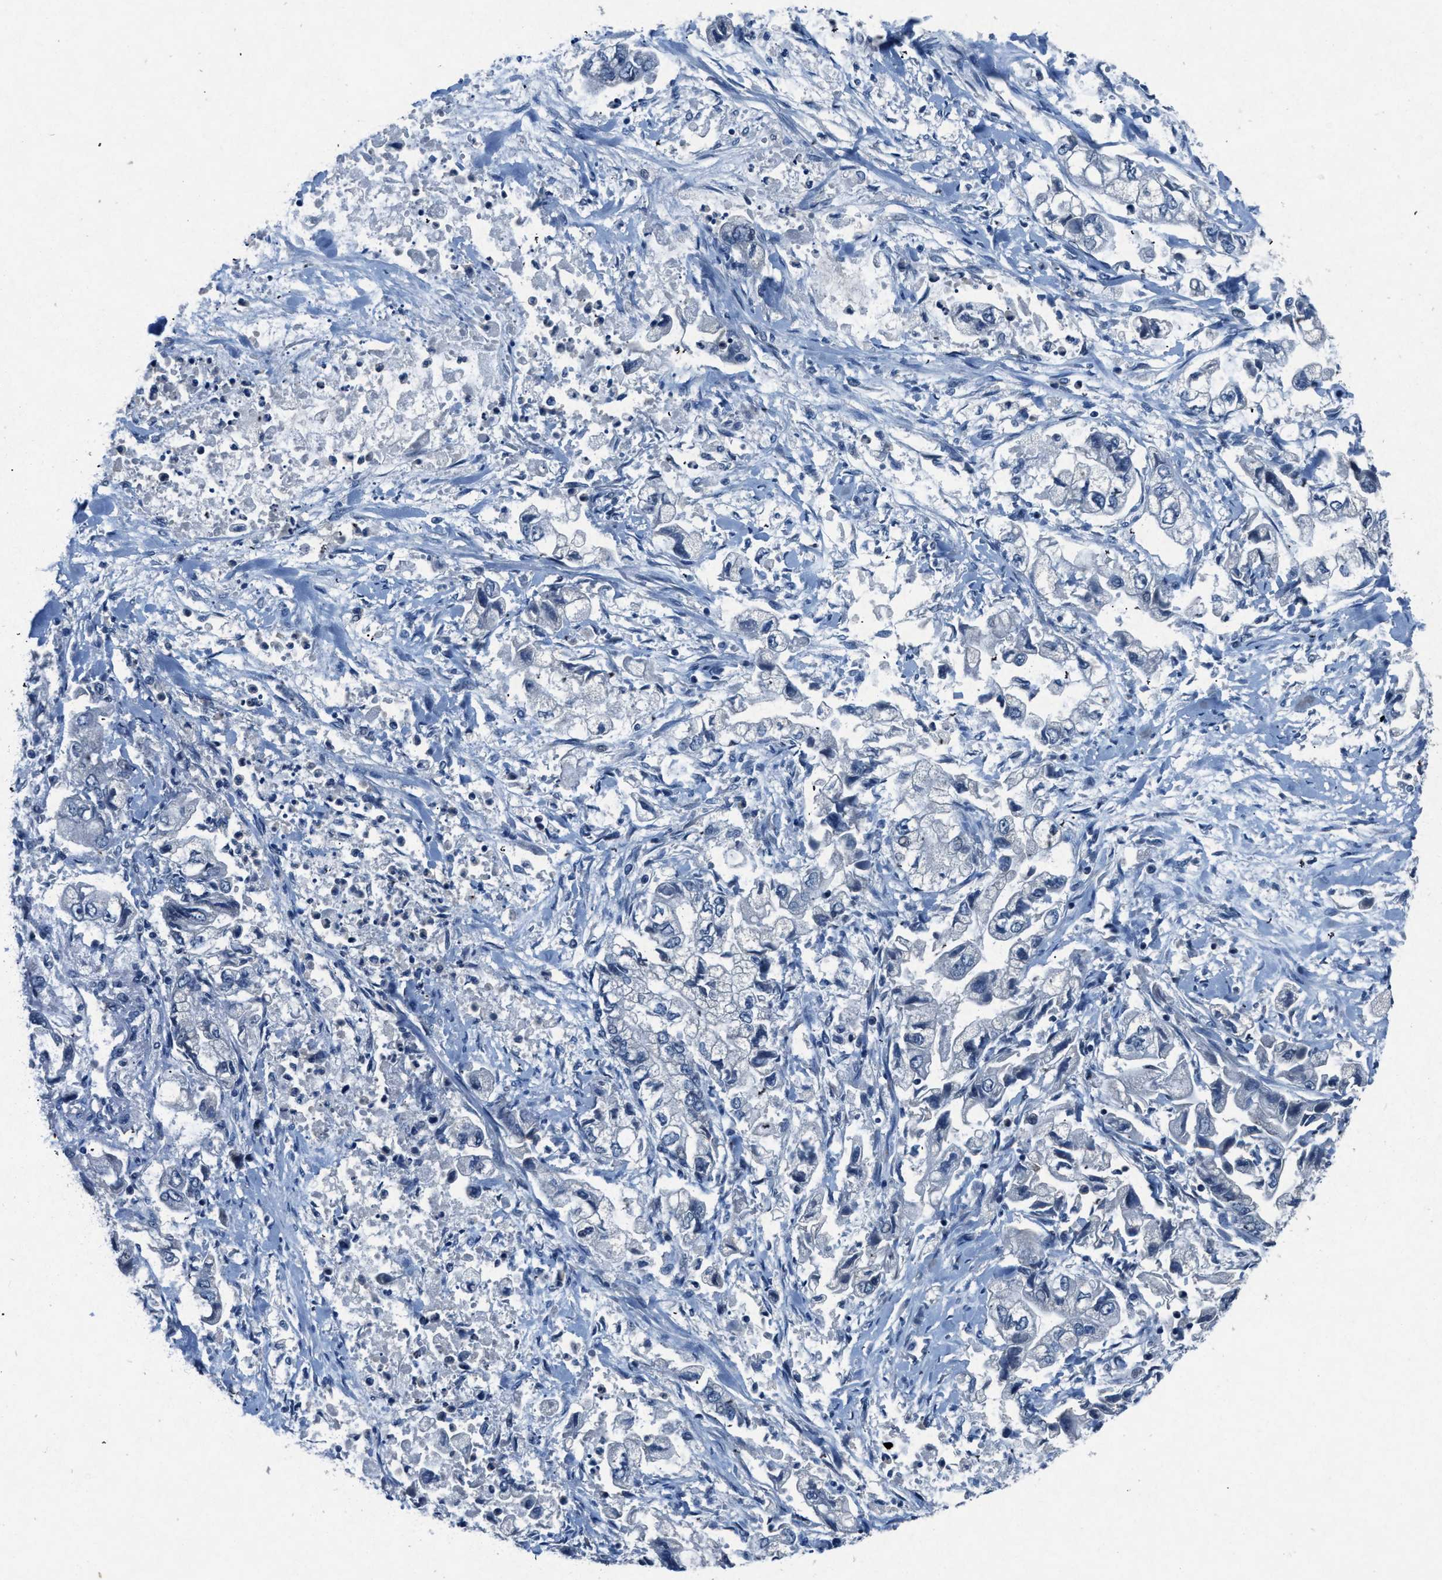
{"staining": {"intensity": "negative", "quantity": "none", "location": "none"}, "tissue": "stomach cancer", "cell_type": "Tumor cells", "image_type": "cancer", "snomed": [{"axis": "morphology", "description": "Normal tissue, NOS"}, {"axis": "morphology", "description": "Adenocarcinoma, NOS"}, {"axis": "topography", "description": "Stomach"}], "caption": "IHC histopathology image of neoplastic tissue: stomach adenocarcinoma stained with DAB exhibits no significant protein staining in tumor cells. (Brightfield microscopy of DAB (3,3'-diaminobenzidine) IHC at high magnification).", "gene": "PHLDA1", "patient": {"sex": "male", "age": 62}}